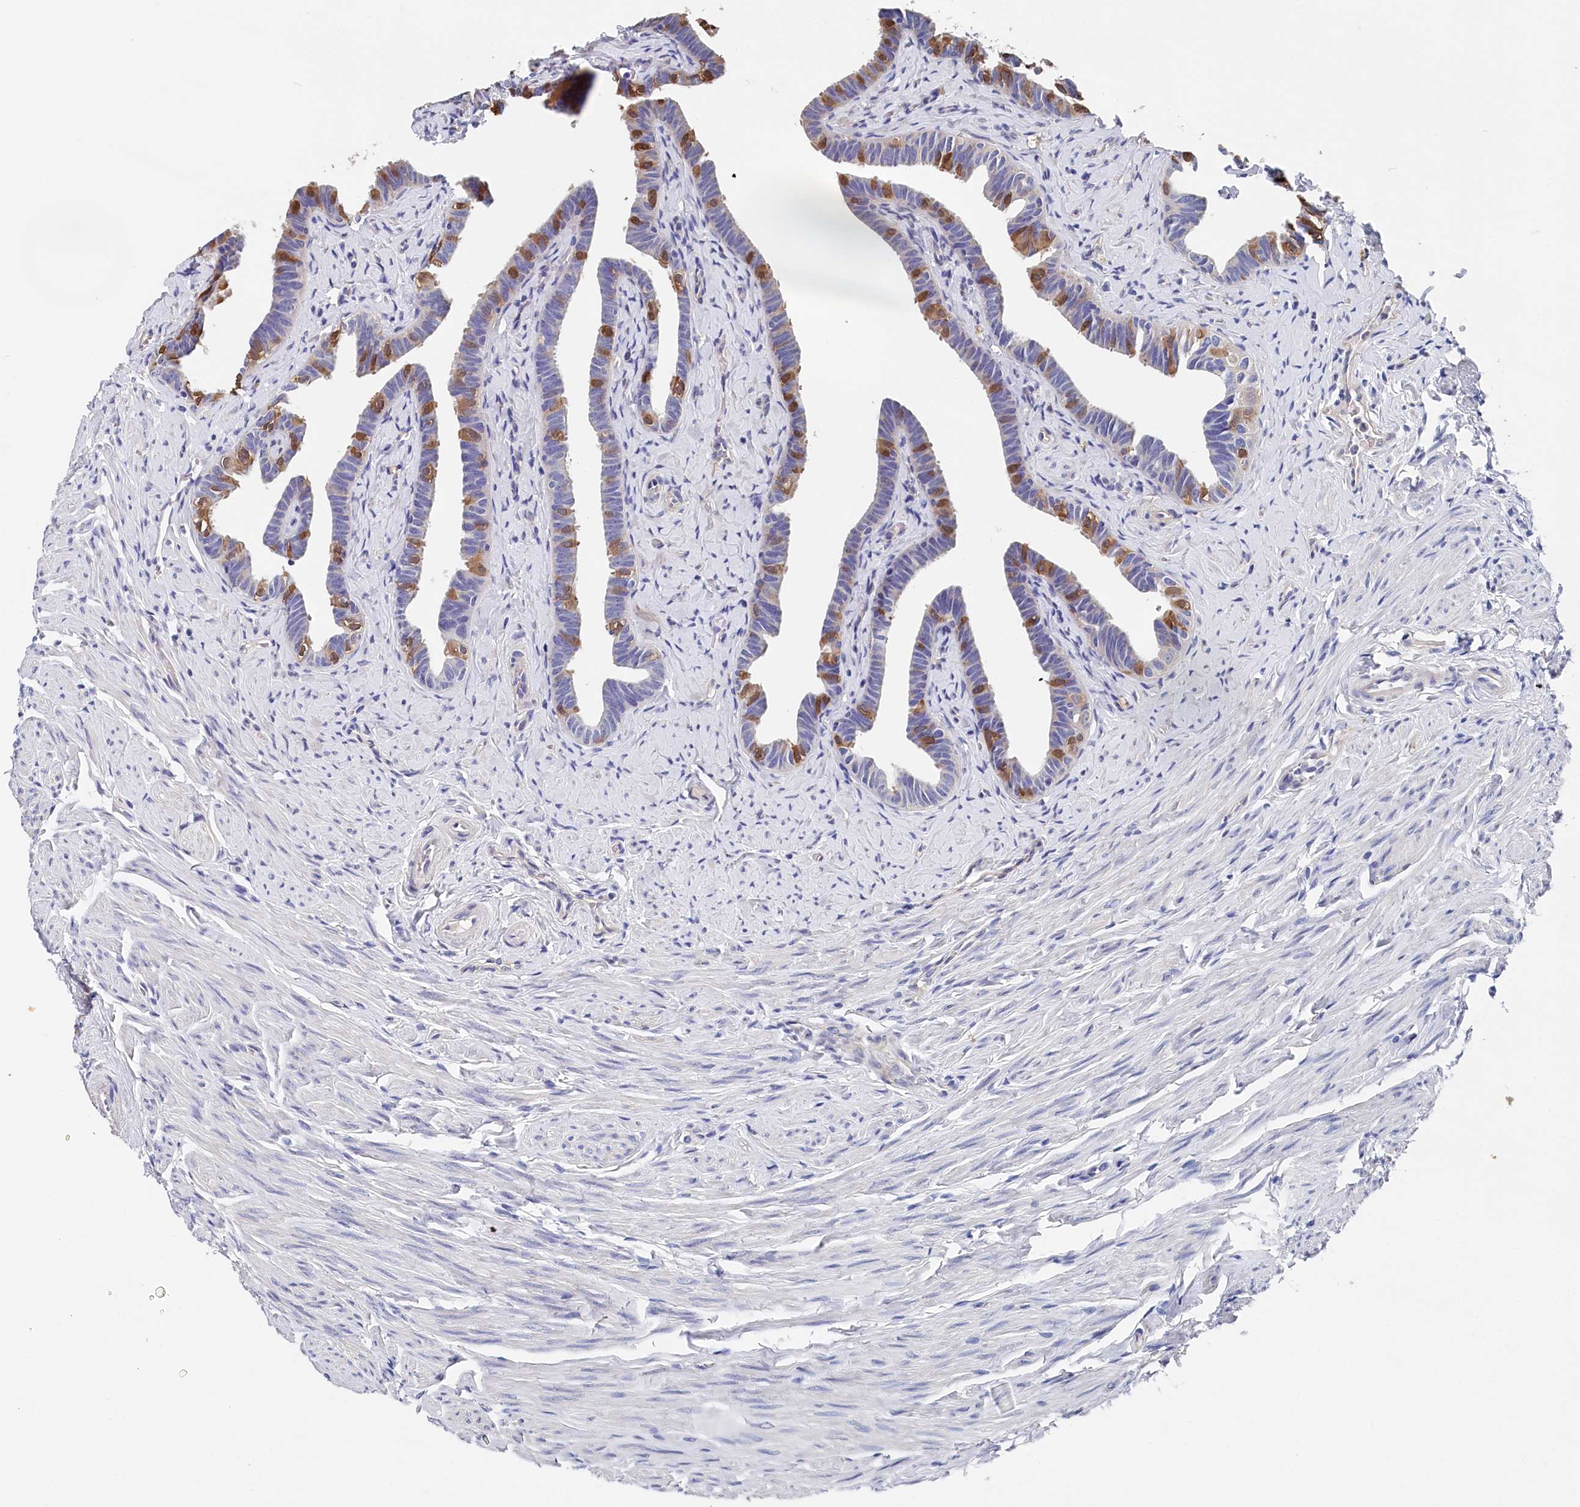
{"staining": {"intensity": "moderate", "quantity": "25%-75%", "location": "cytoplasmic/membranous"}, "tissue": "fallopian tube", "cell_type": "Glandular cells", "image_type": "normal", "snomed": [{"axis": "morphology", "description": "Normal tissue, NOS"}, {"axis": "topography", "description": "Fallopian tube"}], "caption": "Moderate cytoplasmic/membranous protein positivity is seen in about 25%-75% of glandular cells in fallopian tube.", "gene": "BHMT", "patient": {"sex": "female", "age": 39}}